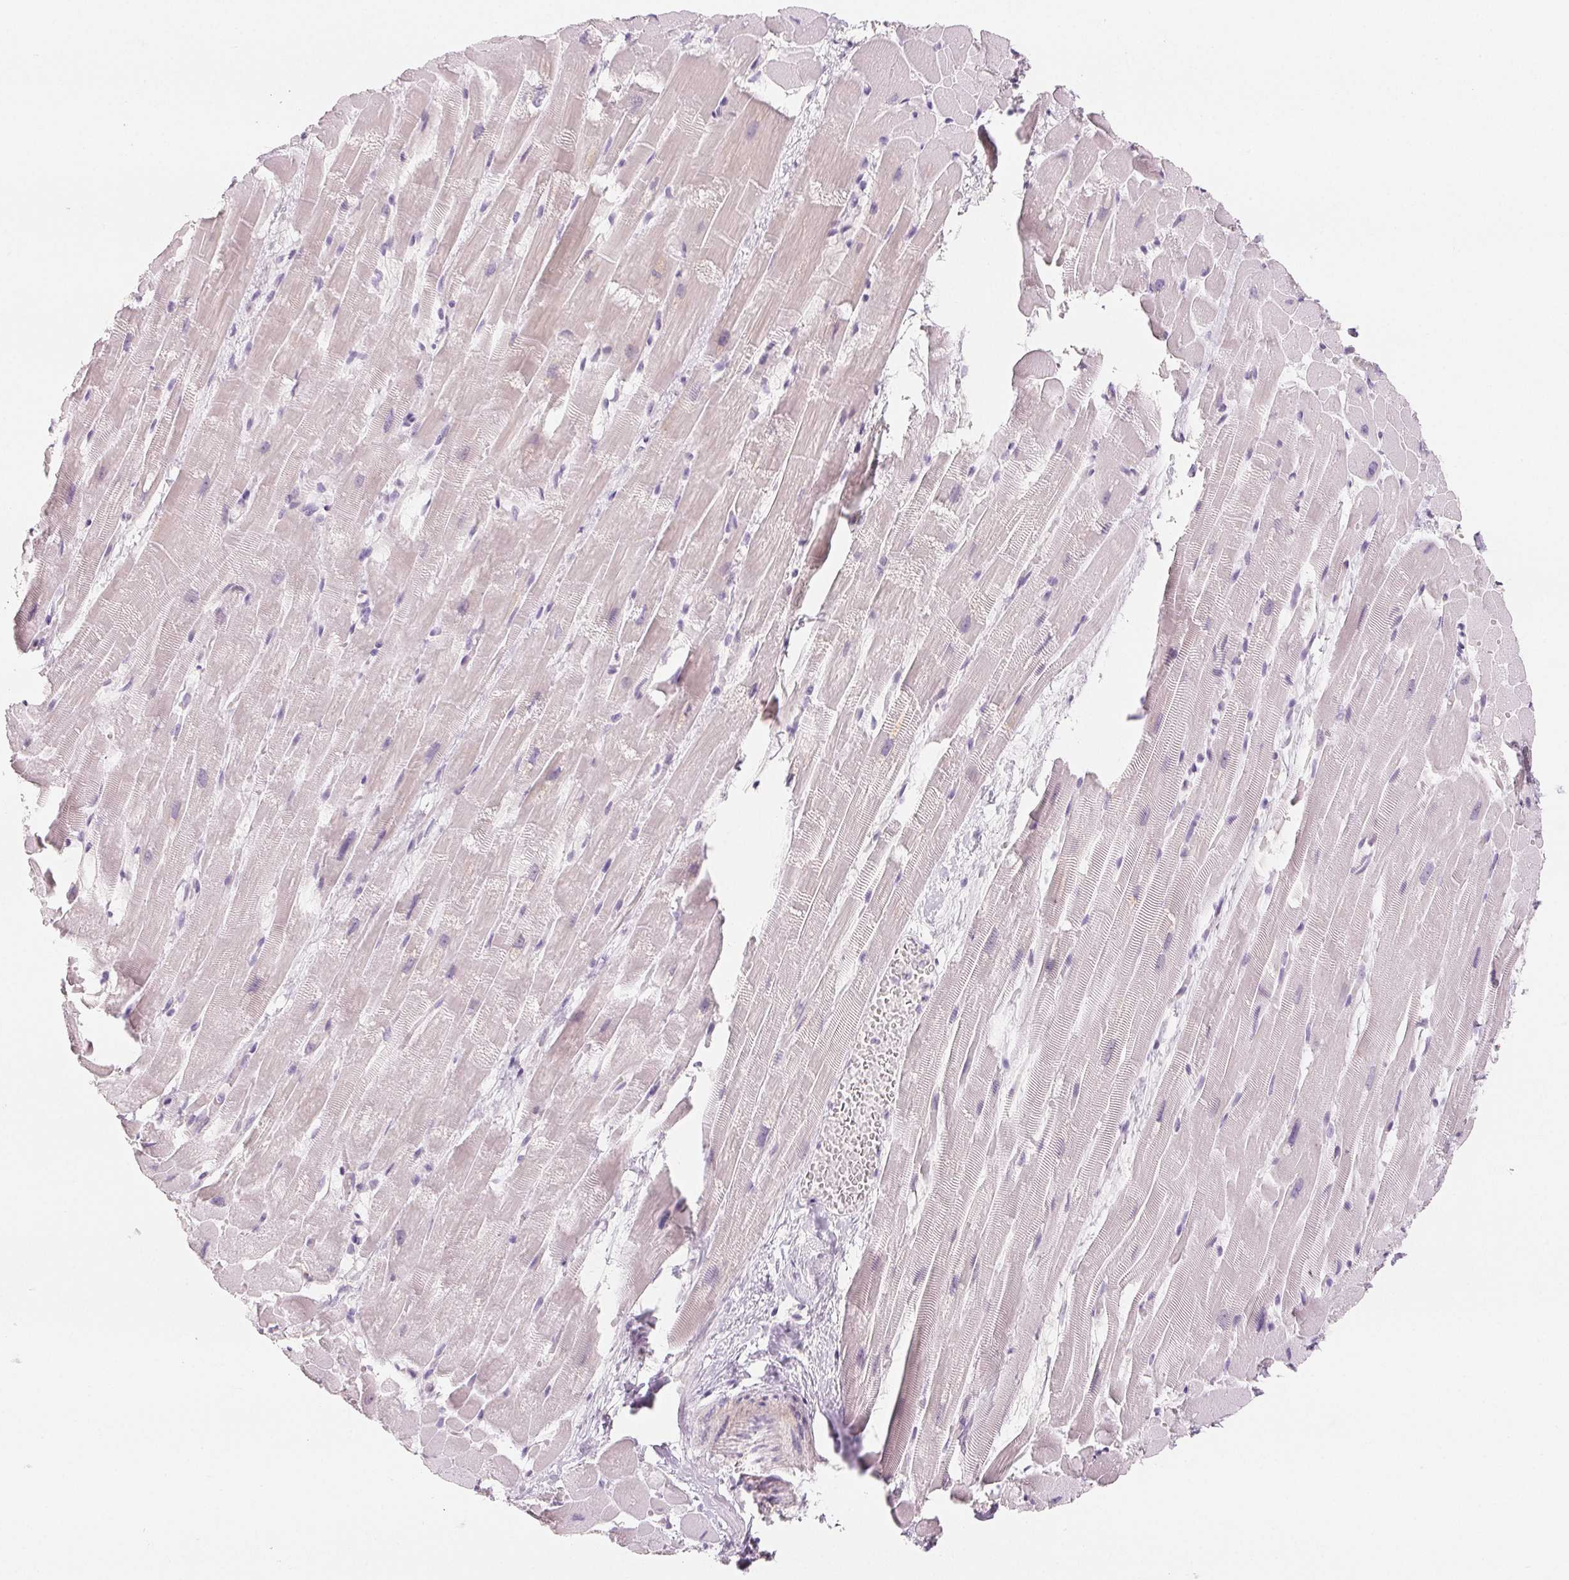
{"staining": {"intensity": "negative", "quantity": "none", "location": "none"}, "tissue": "heart muscle", "cell_type": "Cardiomyocytes", "image_type": "normal", "snomed": [{"axis": "morphology", "description": "Normal tissue, NOS"}, {"axis": "topography", "description": "Heart"}], "caption": "Photomicrograph shows no protein expression in cardiomyocytes of unremarkable heart muscle.", "gene": "CD69", "patient": {"sex": "male", "age": 37}}